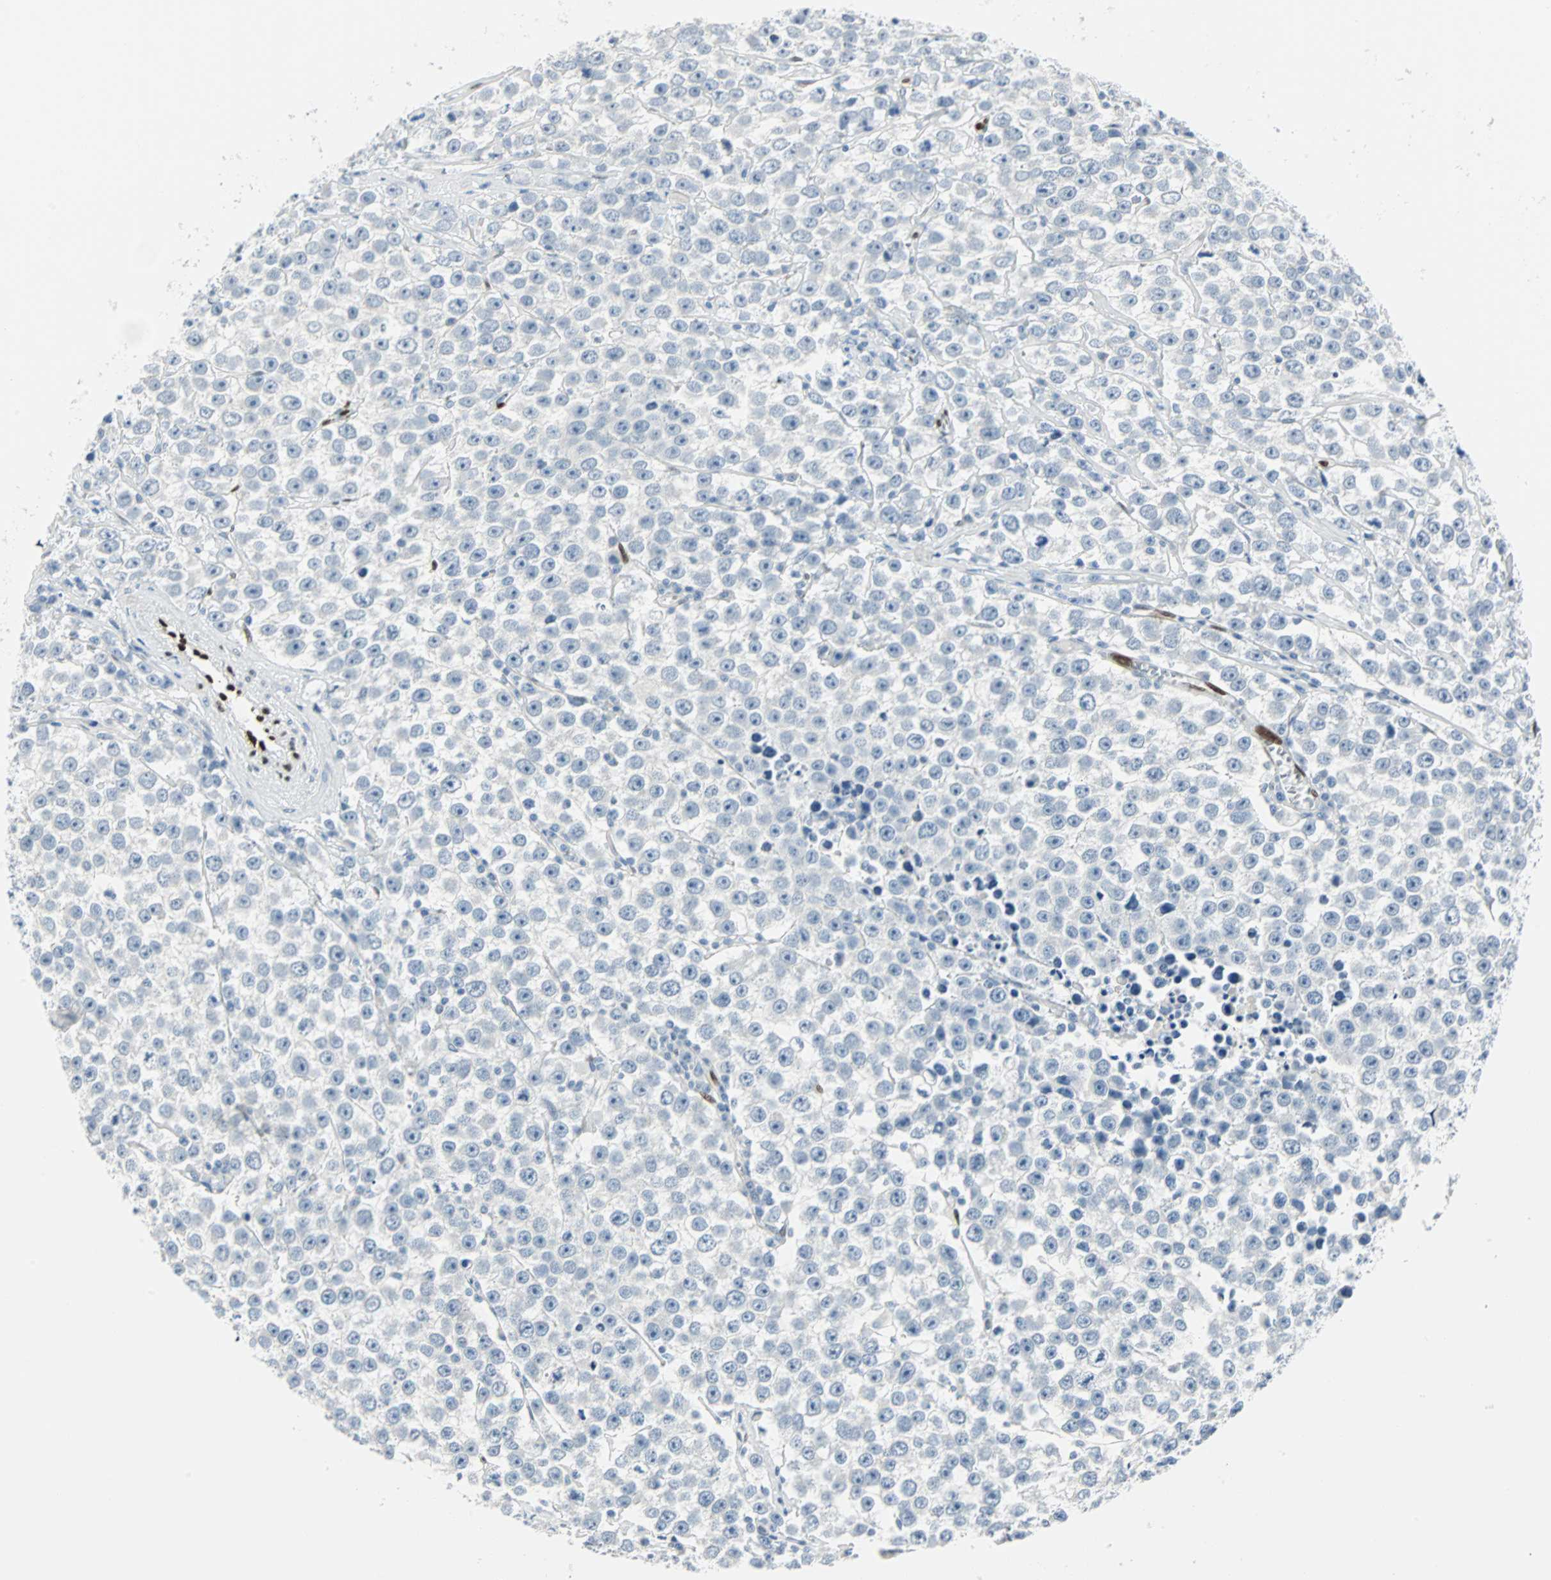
{"staining": {"intensity": "negative", "quantity": "none", "location": "none"}, "tissue": "testis cancer", "cell_type": "Tumor cells", "image_type": "cancer", "snomed": [{"axis": "morphology", "description": "Seminoma, NOS"}, {"axis": "morphology", "description": "Carcinoma, Embryonal, NOS"}, {"axis": "topography", "description": "Testis"}], "caption": "Immunohistochemical staining of seminoma (testis) shows no significant positivity in tumor cells.", "gene": "IL33", "patient": {"sex": "male", "age": 52}}